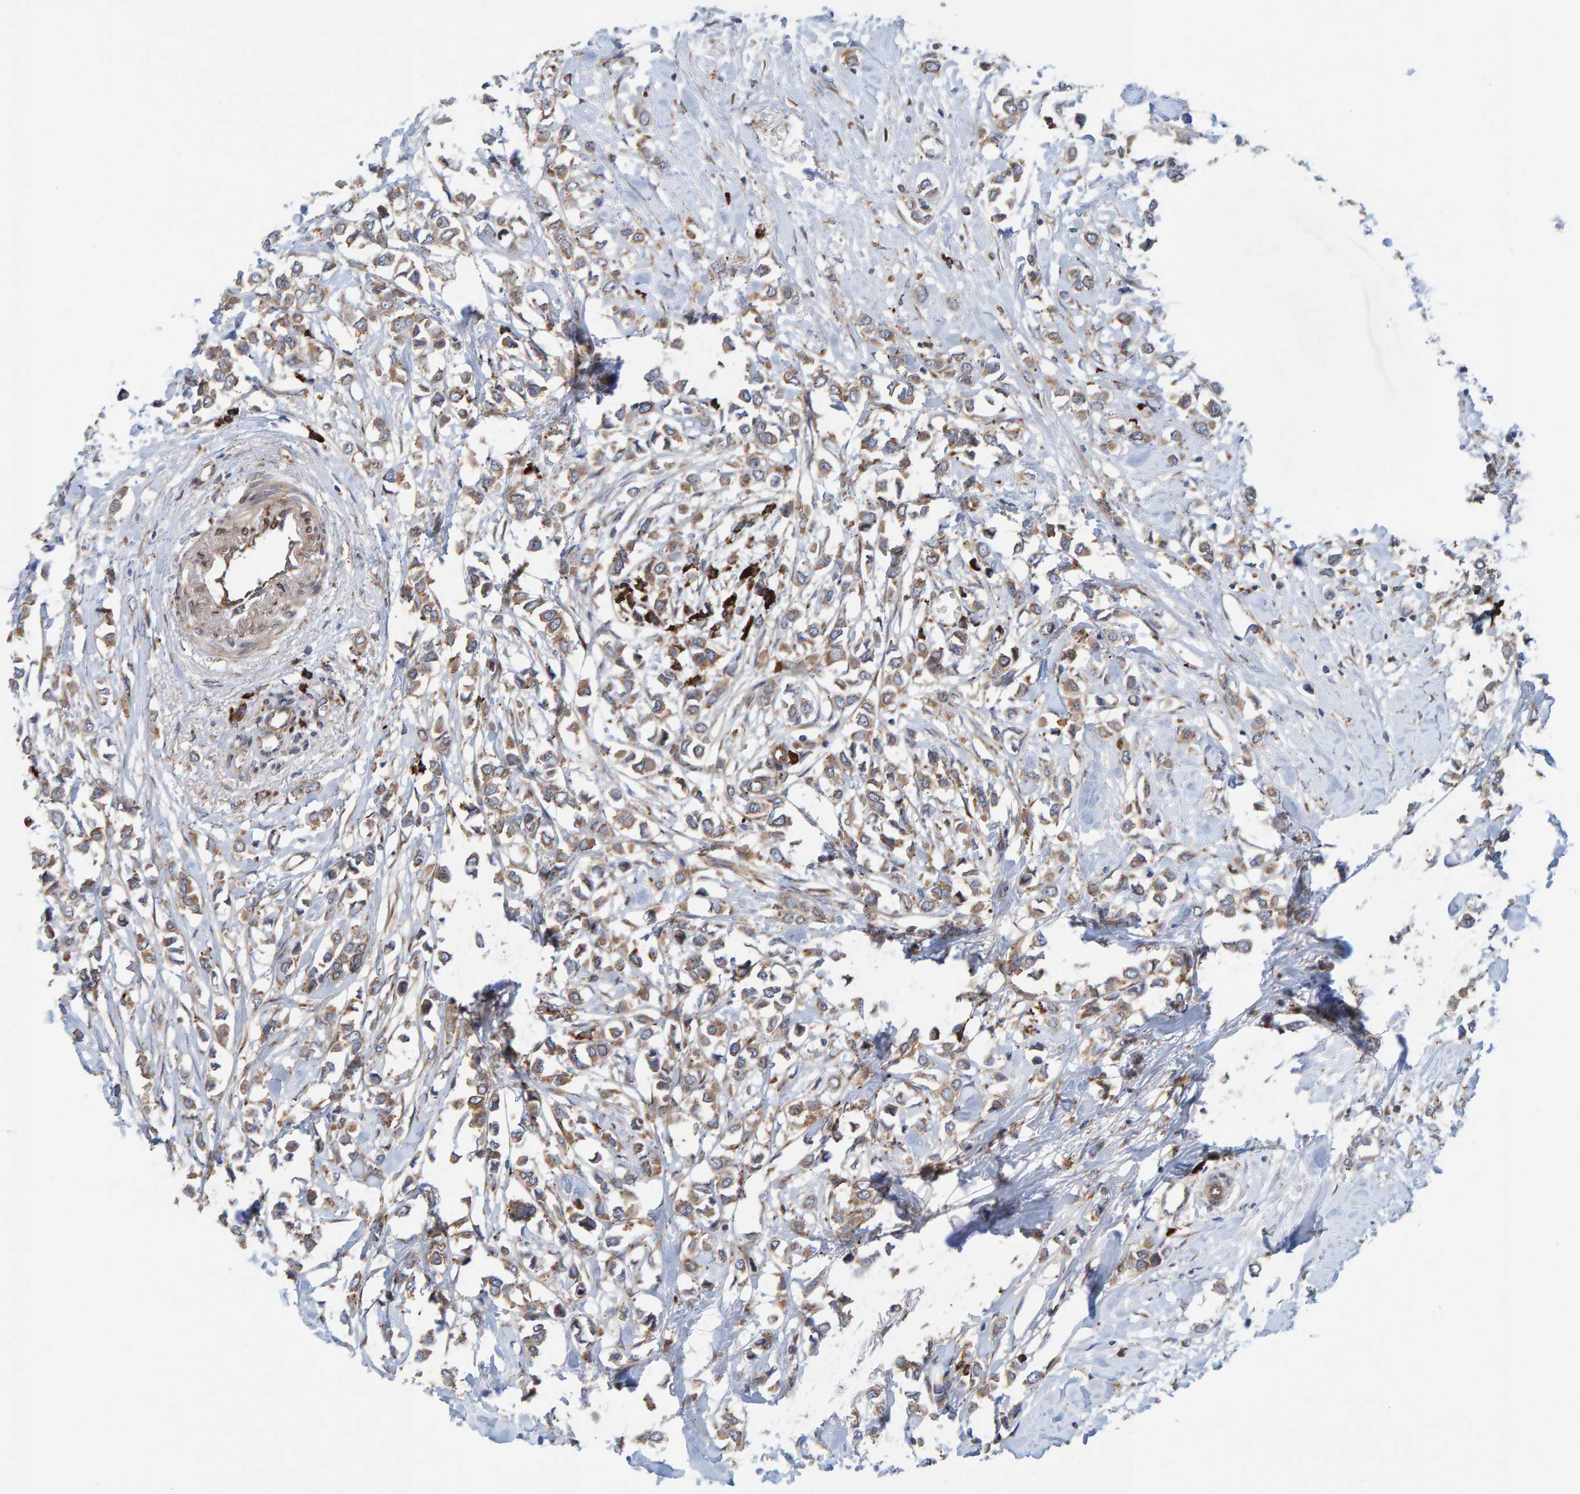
{"staining": {"intensity": "weak", "quantity": ">75%", "location": "cytoplasmic/membranous"}, "tissue": "breast cancer", "cell_type": "Tumor cells", "image_type": "cancer", "snomed": [{"axis": "morphology", "description": "Lobular carcinoma"}, {"axis": "topography", "description": "Breast"}], "caption": "Weak cytoplasmic/membranous protein expression is seen in approximately >75% of tumor cells in breast cancer (lobular carcinoma). (DAB (3,3'-diaminobenzidine) IHC with brightfield microscopy, high magnification).", "gene": "KIAA0753", "patient": {"sex": "female", "age": 51}}